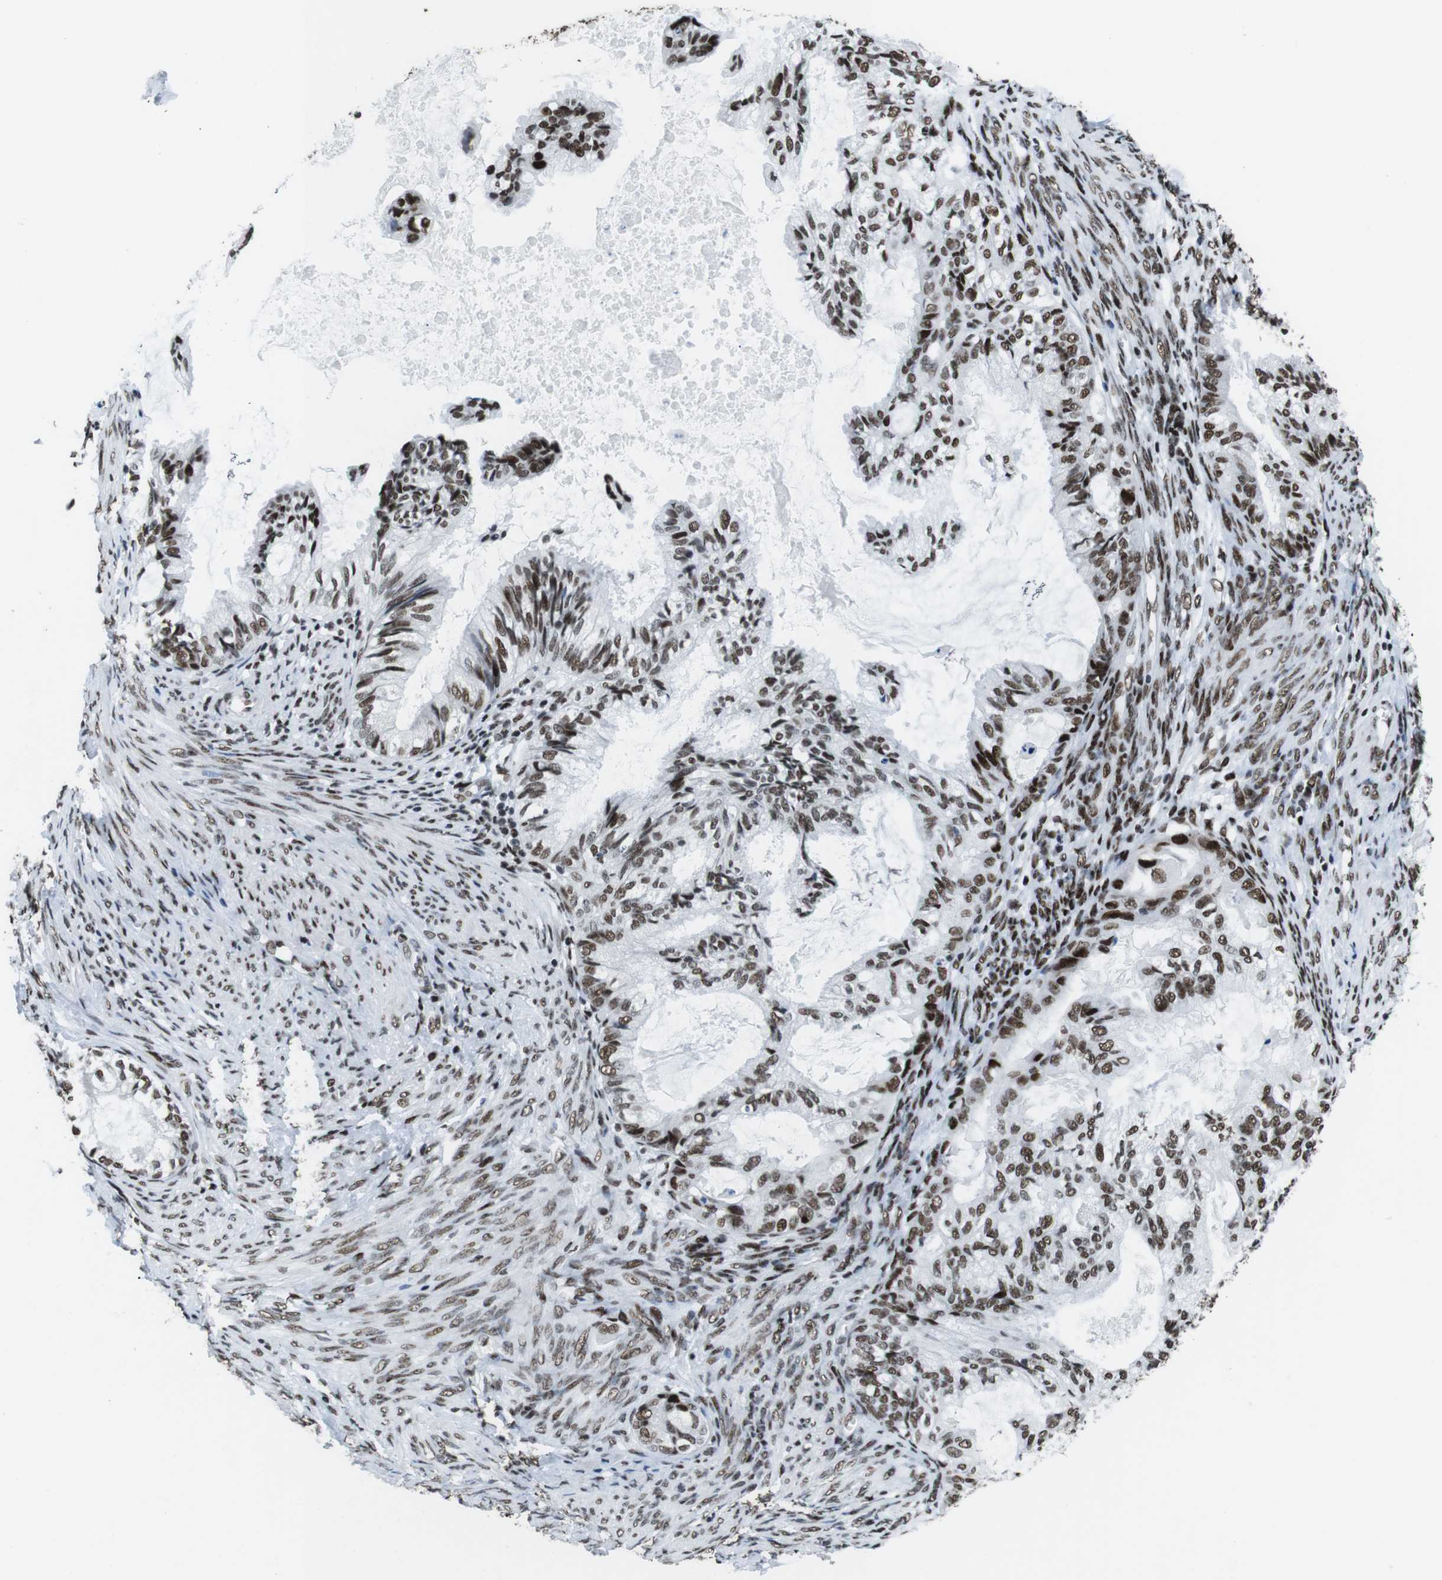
{"staining": {"intensity": "strong", "quantity": ">75%", "location": "nuclear"}, "tissue": "cervical cancer", "cell_type": "Tumor cells", "image_type": "cancer", "snomed": [{"axis": "morphology", "description": "Normal tissue, NOS"}, {"axis": "morphology", "description": "Adenocarcinoma, NOS"}, {"axis": "topography", "description": "Cervix"}, {"axis": "topography", "description": "Endometrium"}], "caption": "Immunohistochemical staining of human cervical cancer displays strong nuclear protein positivity in about >75% of tumor cells.", "gene": "CITED2", "patient": {"sex": "female", "age": 86}}